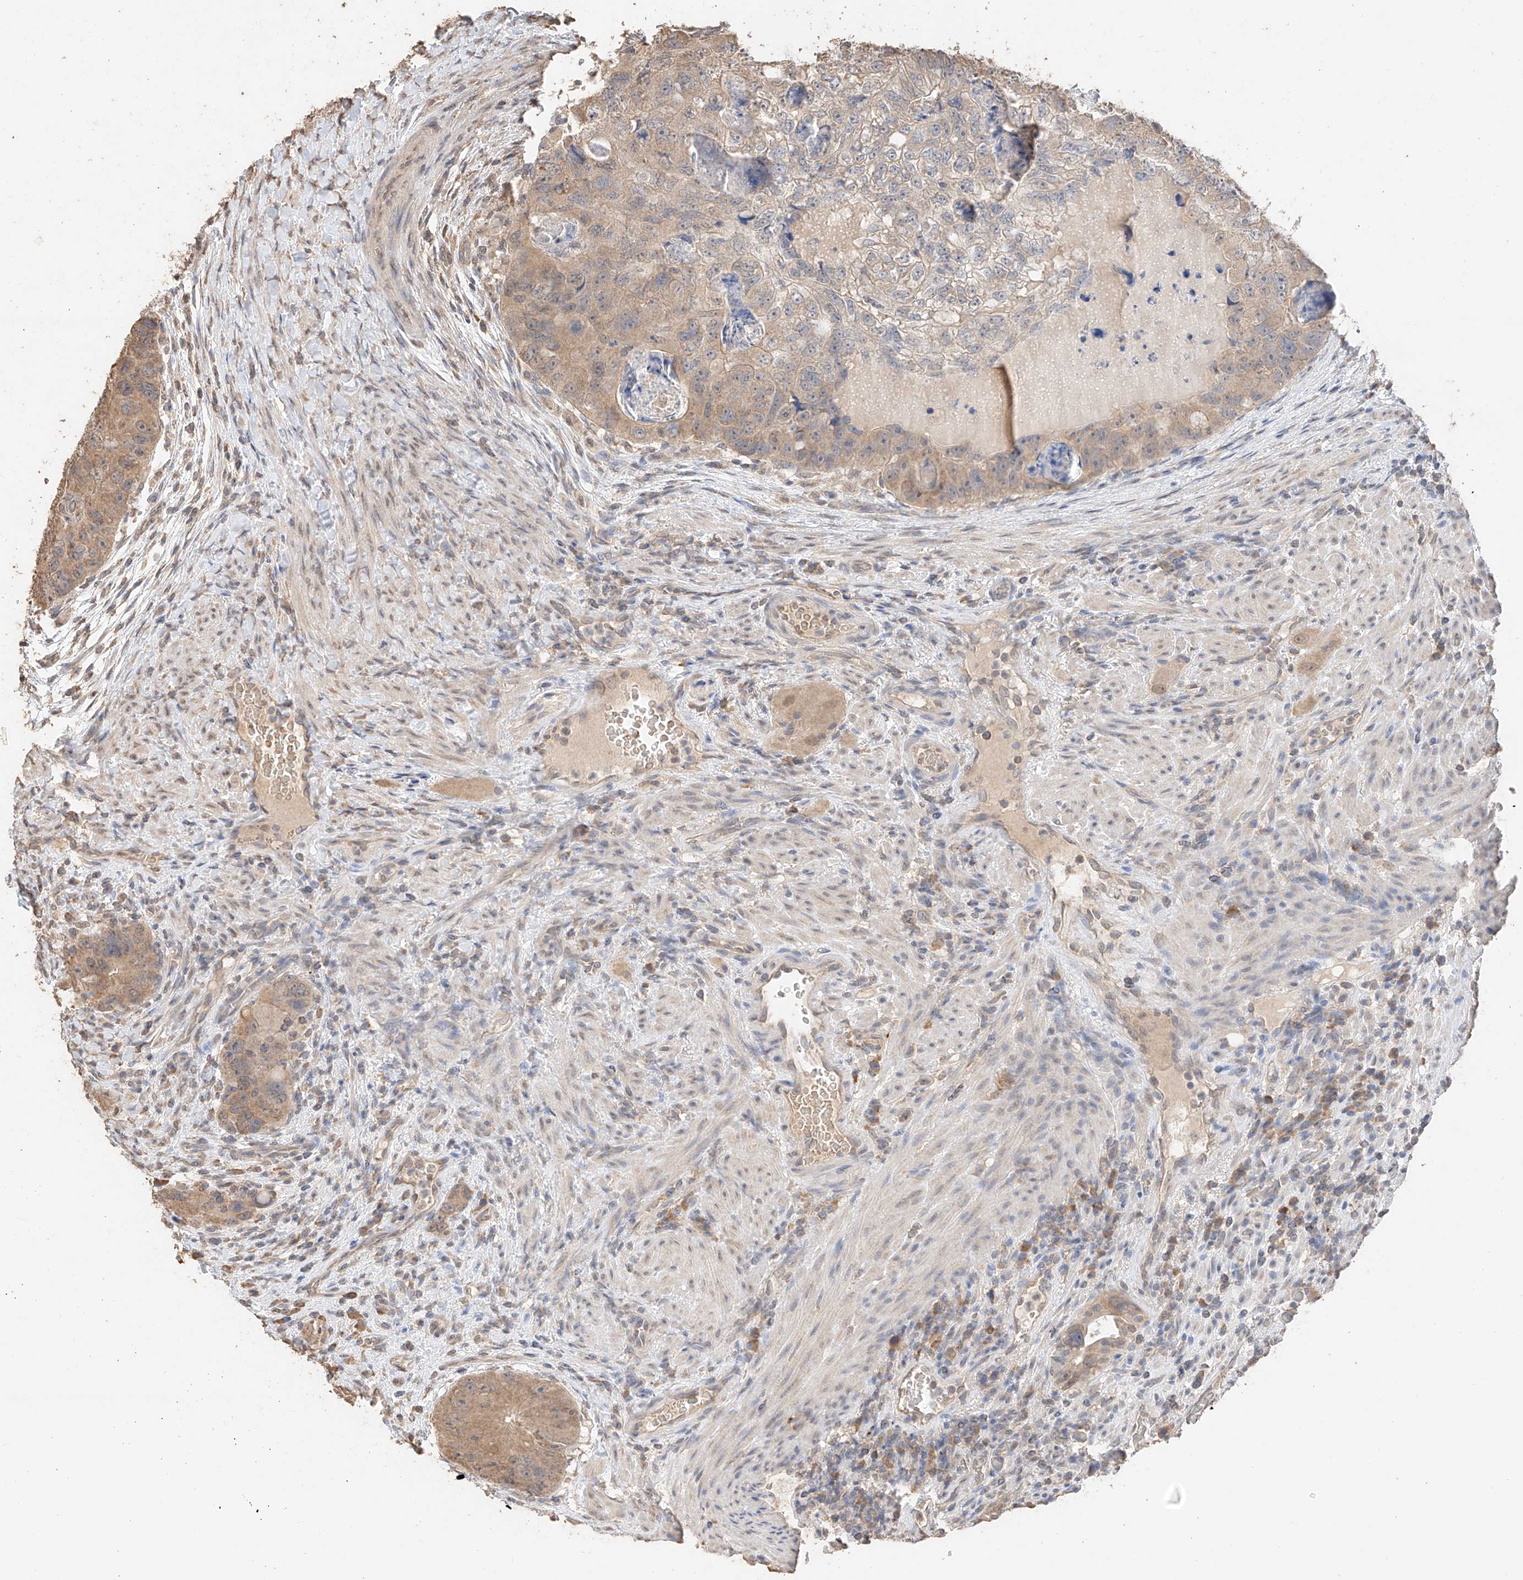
{"staining": {"intensity": "weak", "quantity": ">75%", "location": "cytoplasmic/membranous"}, "tissue": "colorectal cancer", "cell_type": "Tumor cells", "image_type": "cancer", "snomed": [{"axis": "morphology", "description": "Adenocarcinoma, NOS"}, {"axis": "topography", "description": "Rectum"}], "caption": "This micrograph displays immunohistochemistry (IHC) staining of colorectal cancer, with low weak cytoplasmic/membranous positivity in approximately >75% of tumor cells.", "gene": "IL22RA2", "patient": {"sex": "male", "age": 59}}